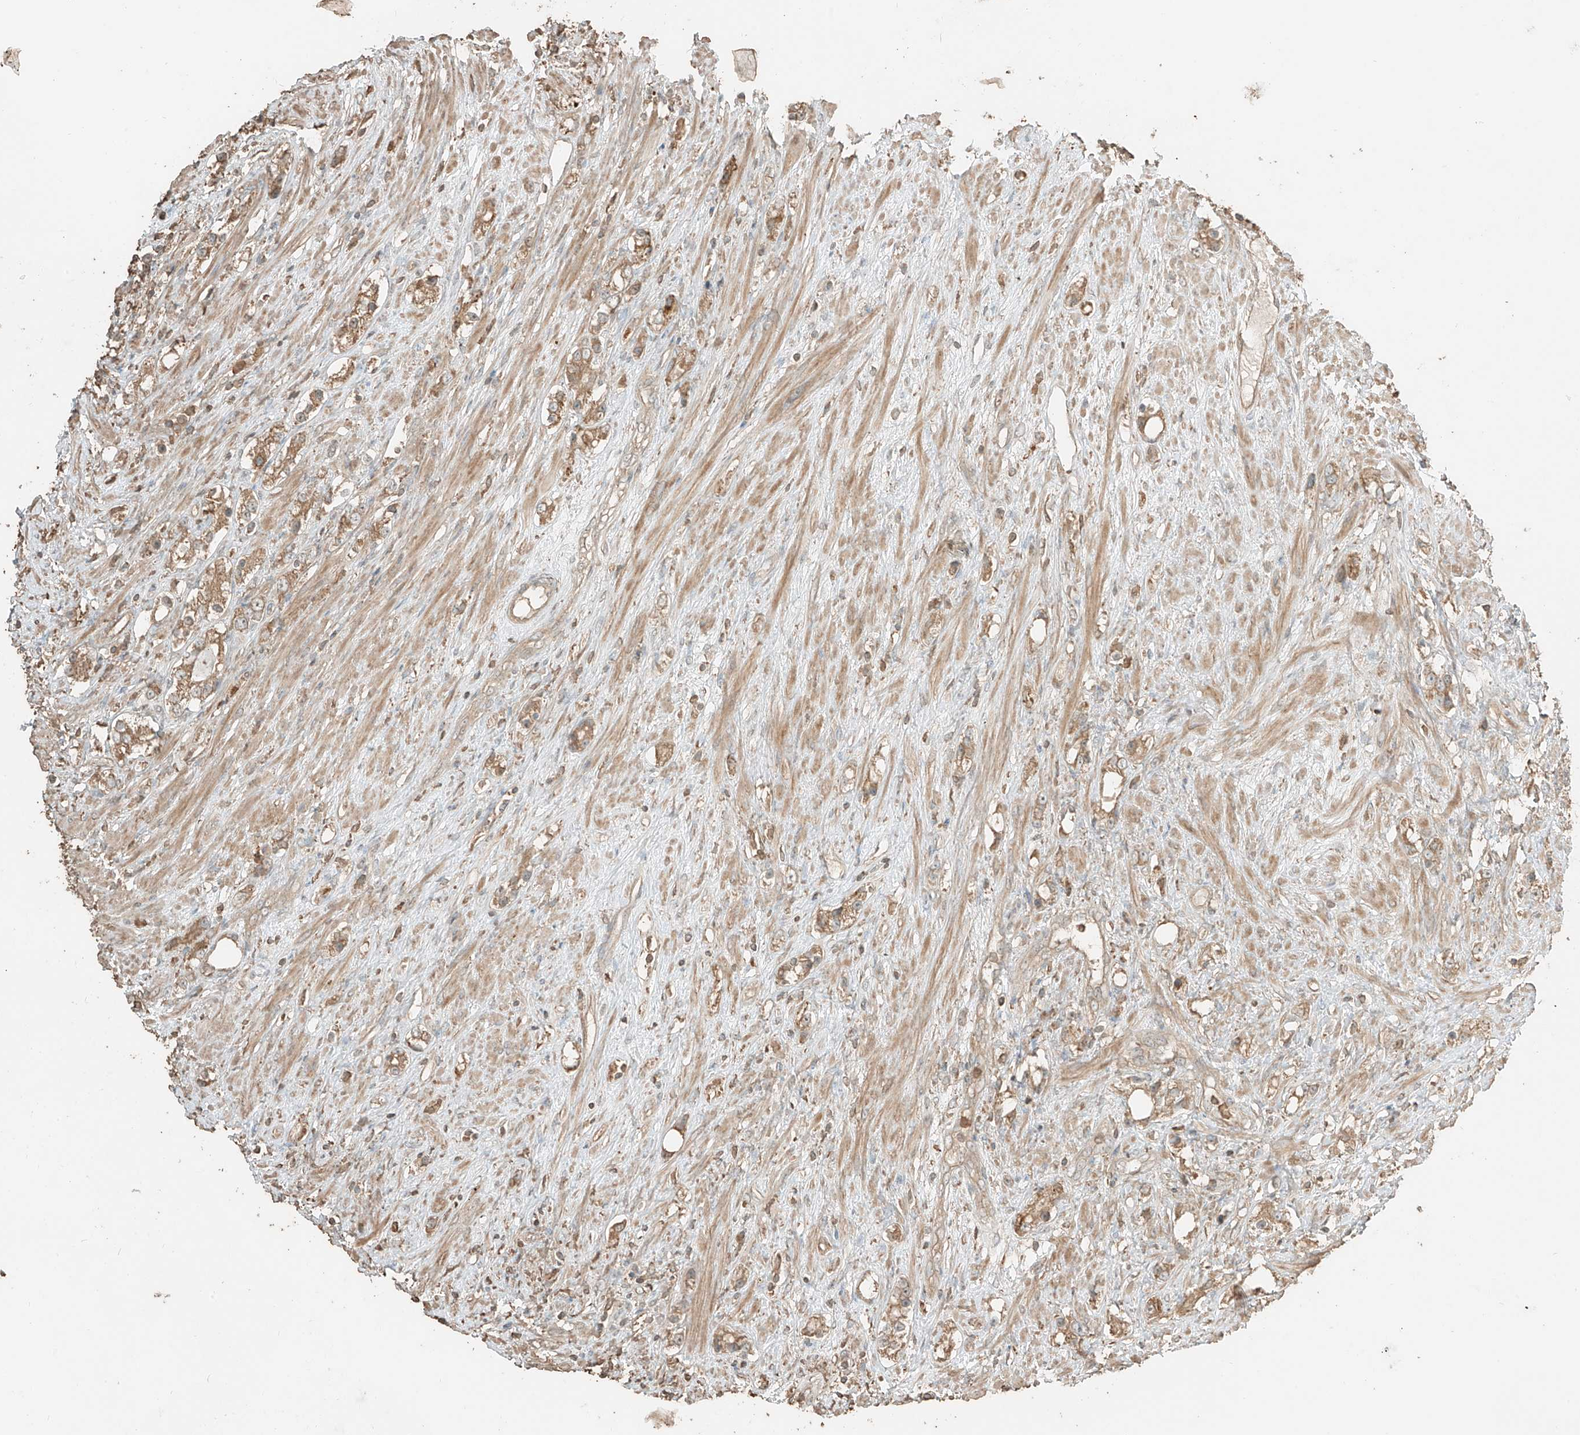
{"staining": {"intensity": "moderate", "quantity": ">75%", "location": "cytoplasmic/membranous"}, "tissue": "prostate cancer", "cell_type": "Tumor cells", "image_type": "cancer", "snomed": [{"axis": "morphology", "description": "Adenocarcinoma, High grade"}, {"axis": "topography", "description": "Prostate"}], "caption": "This is an image of IHC staining of prostate cancer (adenocarcinoma (high-grade)), which shows moderate staining in the cytoplasmic/membranous of tumor cells.", "gene": "RFTN2", "patient": {"sex": "male", "age": 63}}